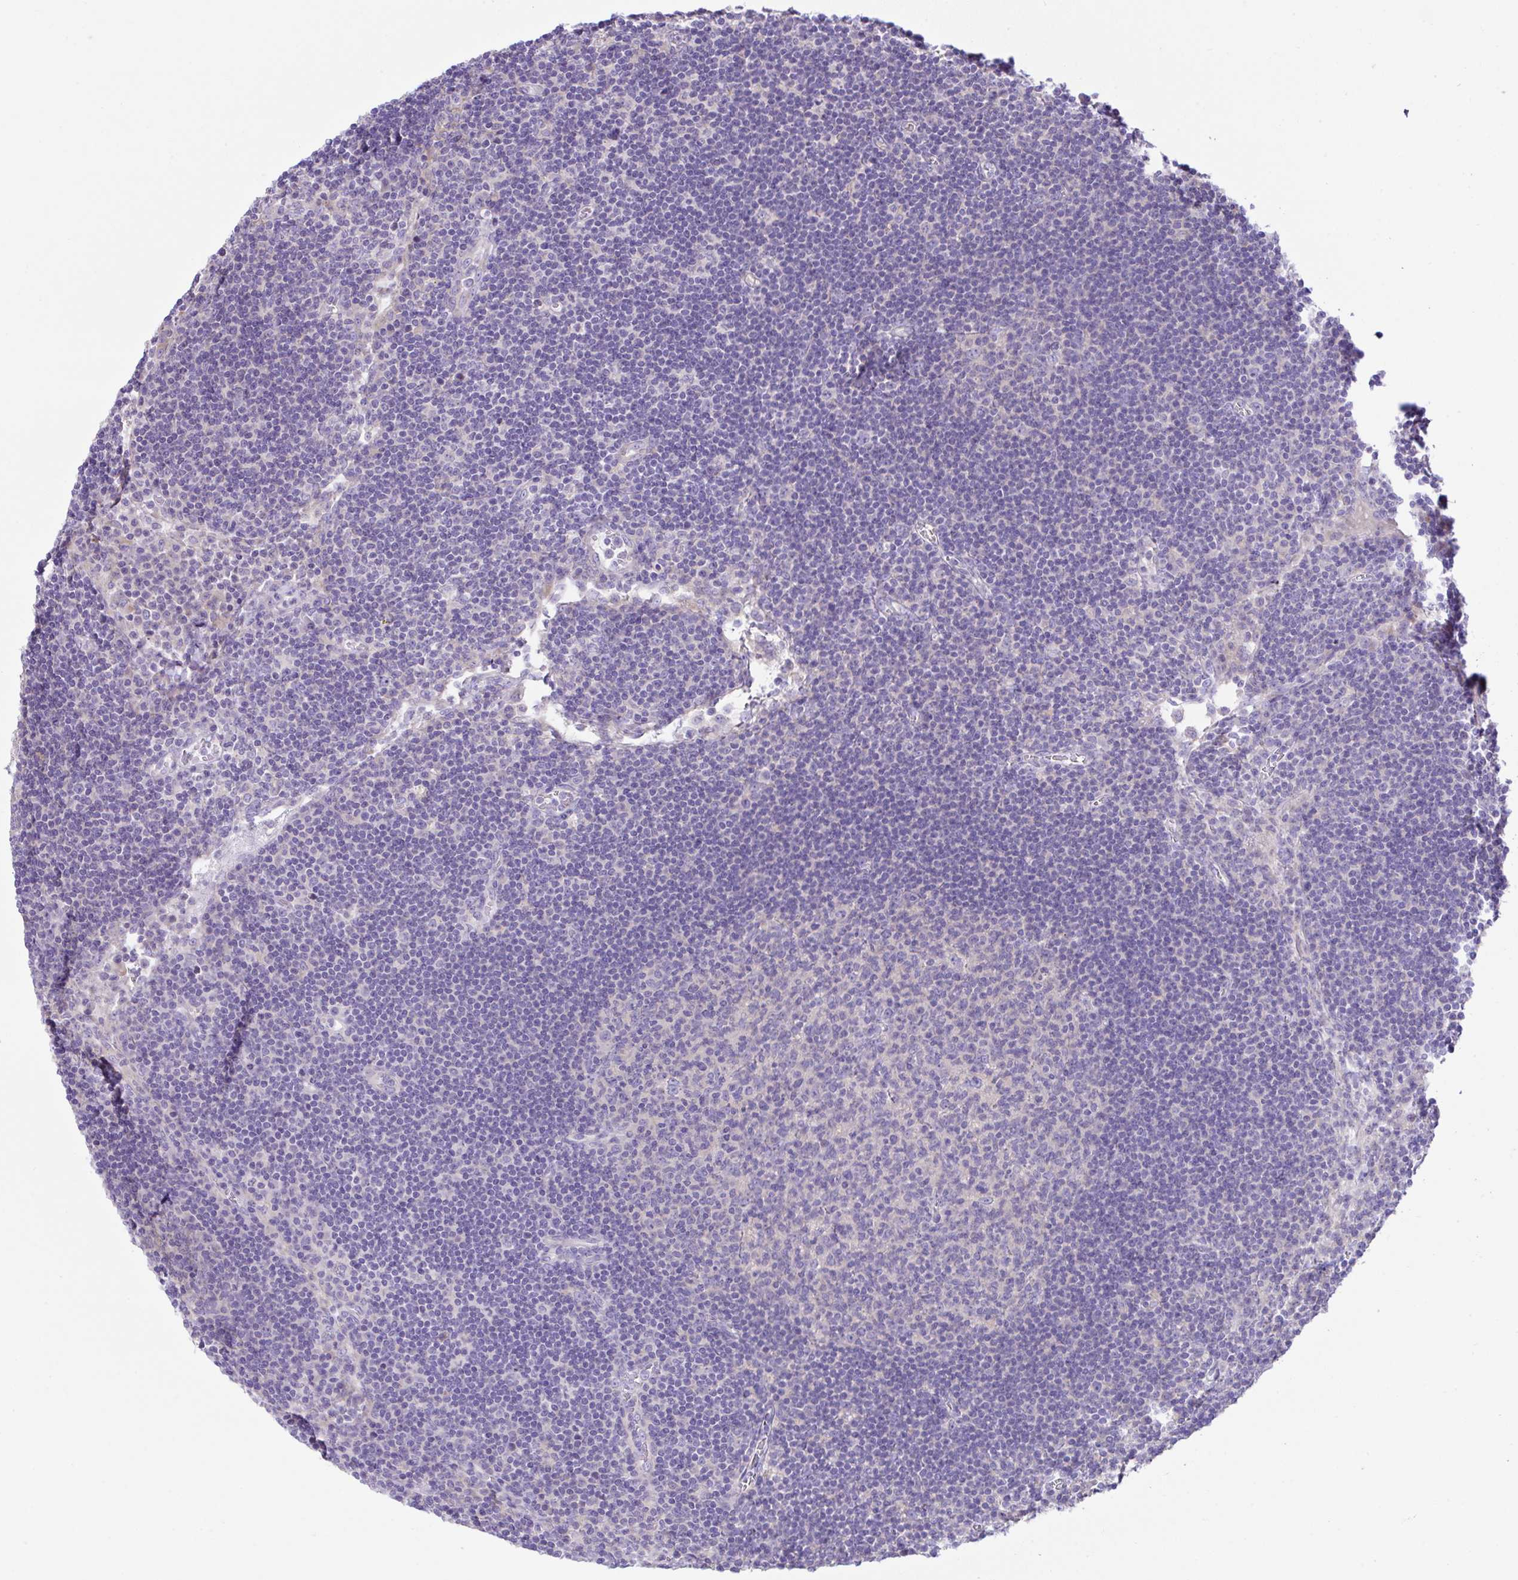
{"staining": {"intensity": "negative", "quantity": "none", "location": "none"}, "tissue": "lymph node", "cell_type": "Germinal center cells", "image_type": "normal", "snomed": [{"axis": "morphology", "description": "Normal tissue, NOS"}, {"axis": "topography", "description": "Lymph node"}], "caption": "Germinal center cells are negative for protein expression in normal human lymph node. (Brightfield microscopy of DAB (3,3'-diaminobenzidine) immunohistochemistry at high magnification).", "gene": "OR4P4", "patient": {"sex": "male", "age": 67}}